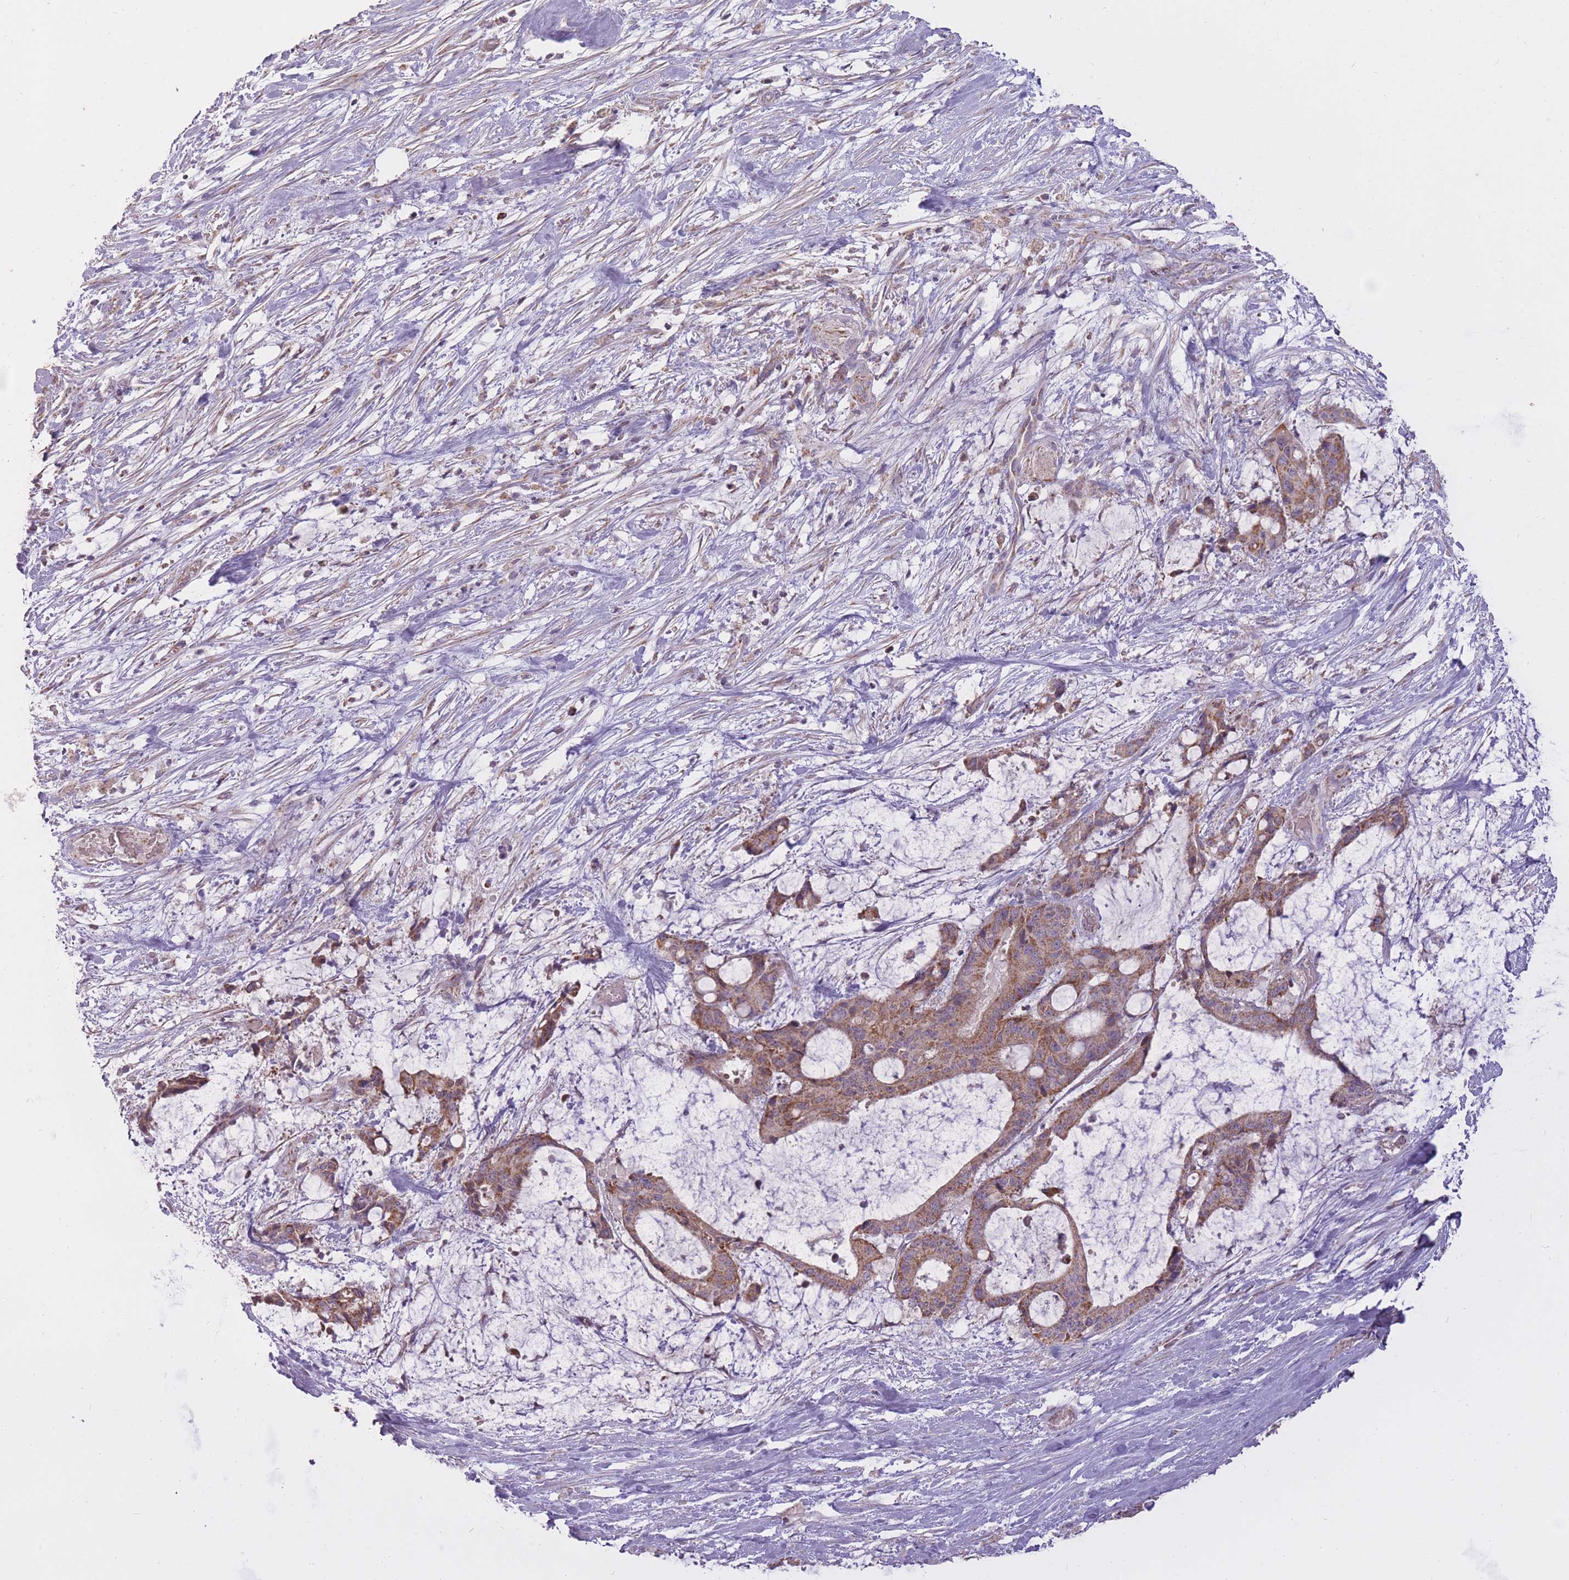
{"staining": {"intensity": "moderate", "quantity": ">75%", "location": "cytoplasmic/membranous"}, "tissue": "liver cancer", "cell_type": "Tumor cells", "image_type": "cancer", "snomed": [{"axis": "morphology", "description": "Normal tissue, NOS"}, {"axis": "morphology", "description": "Cholangiocarcinoma"}, {"axis": "topography", "description": "Liver"}, {"axis": "topography", "description": "Peripheral nerve tissue"}], "caption": "Liver cancer stained for a protein (brown) demonstrates moderate cytoplasmic/membranous positive staining in about >75% of tumor cells.", "gene": "LIN7C", "patient": {"sex": "female", "age": 73}}